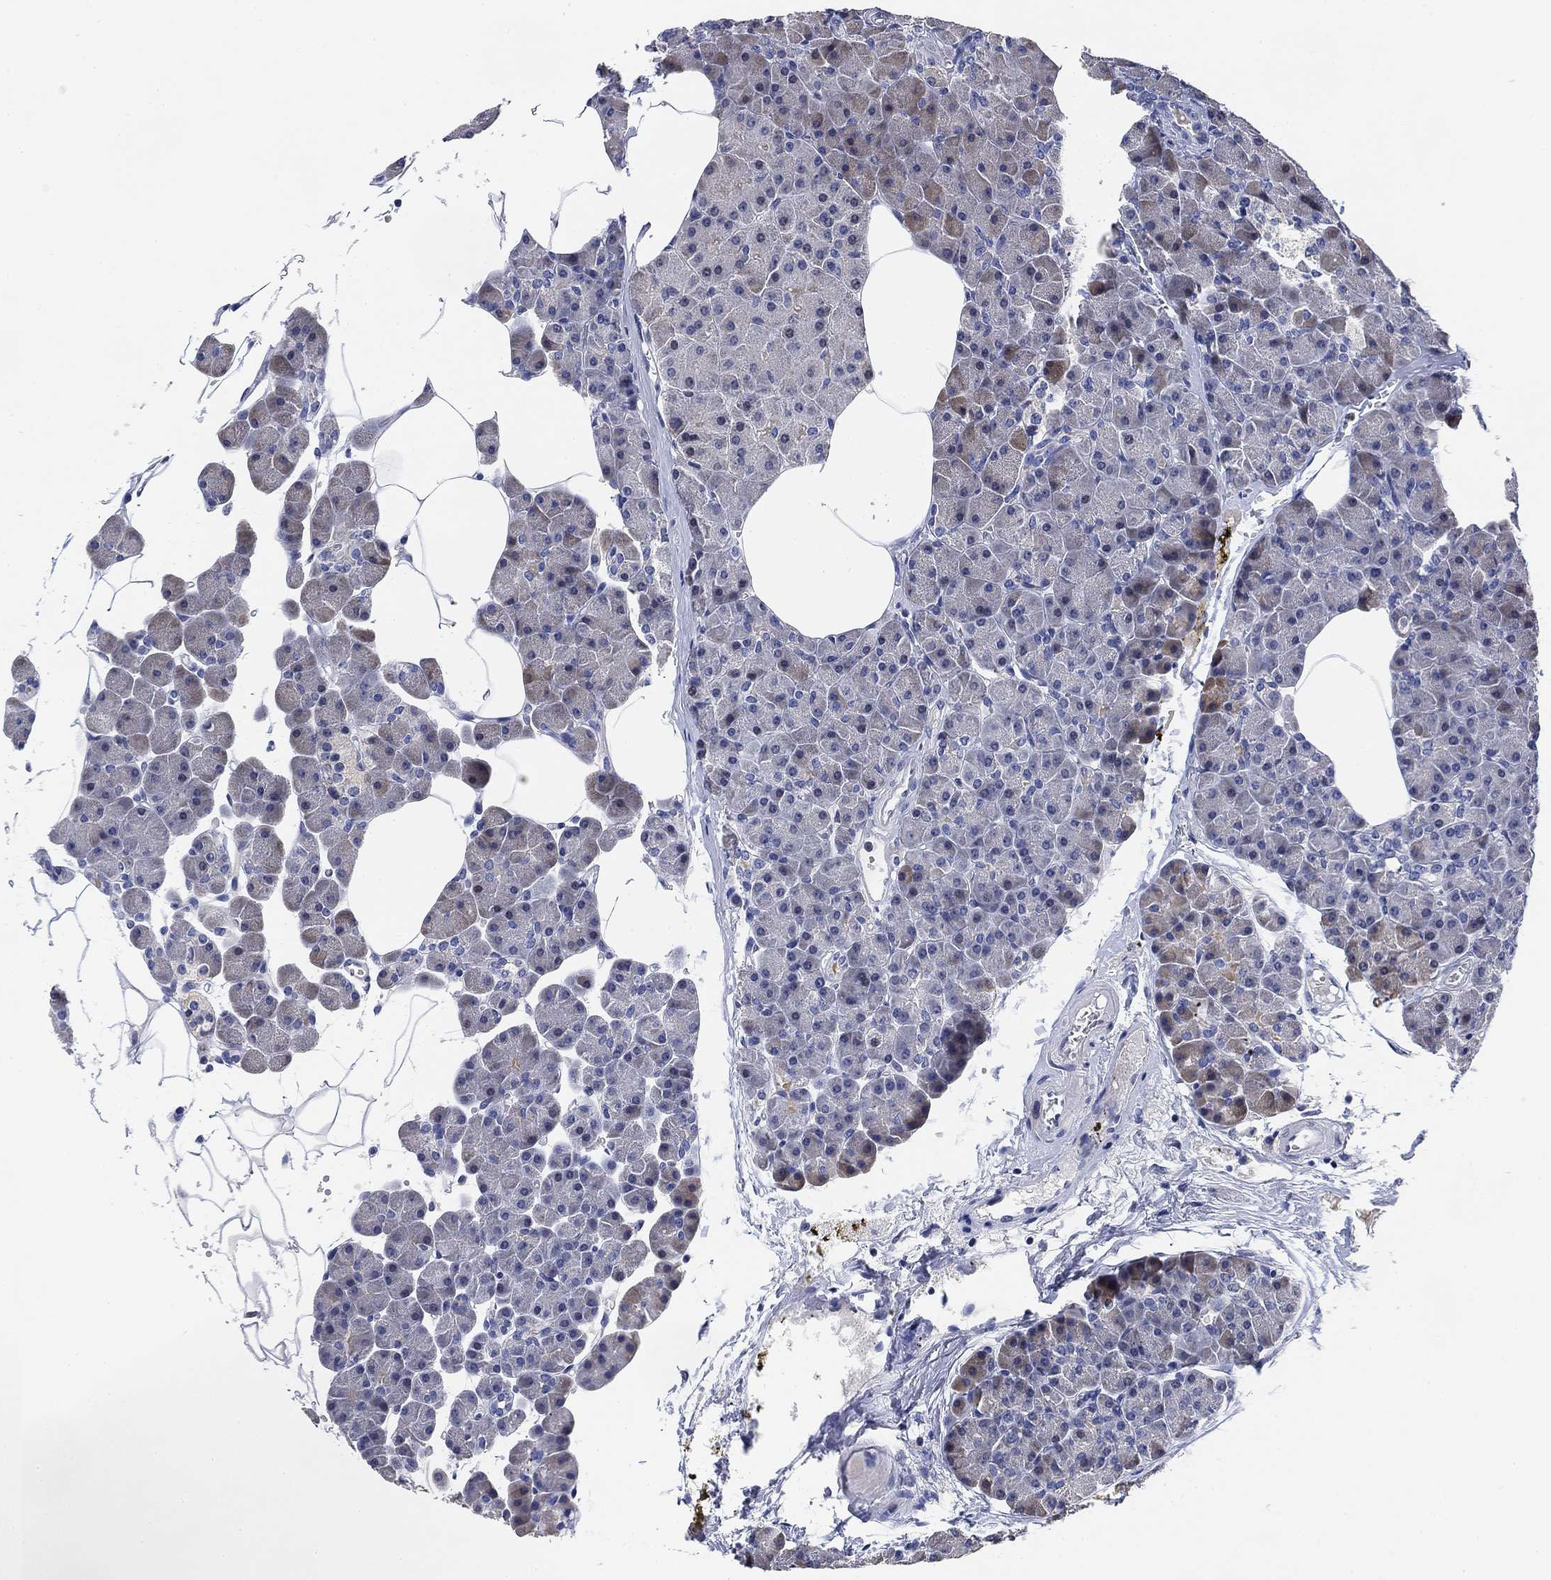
{"staining": {"intensity": "negative", "quantity": "none", "location": "none"}, "tissue": "pancreas", "cell_type": "Exocrine glandular cells", "image_type": "normal", "snomed": [{"axis": "morphology", "description": "Normal tissue, NOS"}, {"axis": "topography", "description": "Pancreas"}], "caption": "DAB (3,3'-diaminobenzidine) immunohistochemical staining of benign pancreas exhibits no significant expression in exocrine glandular cells.", "gene": "DAZL", "patient": {"sex": "female", "age": 45}}